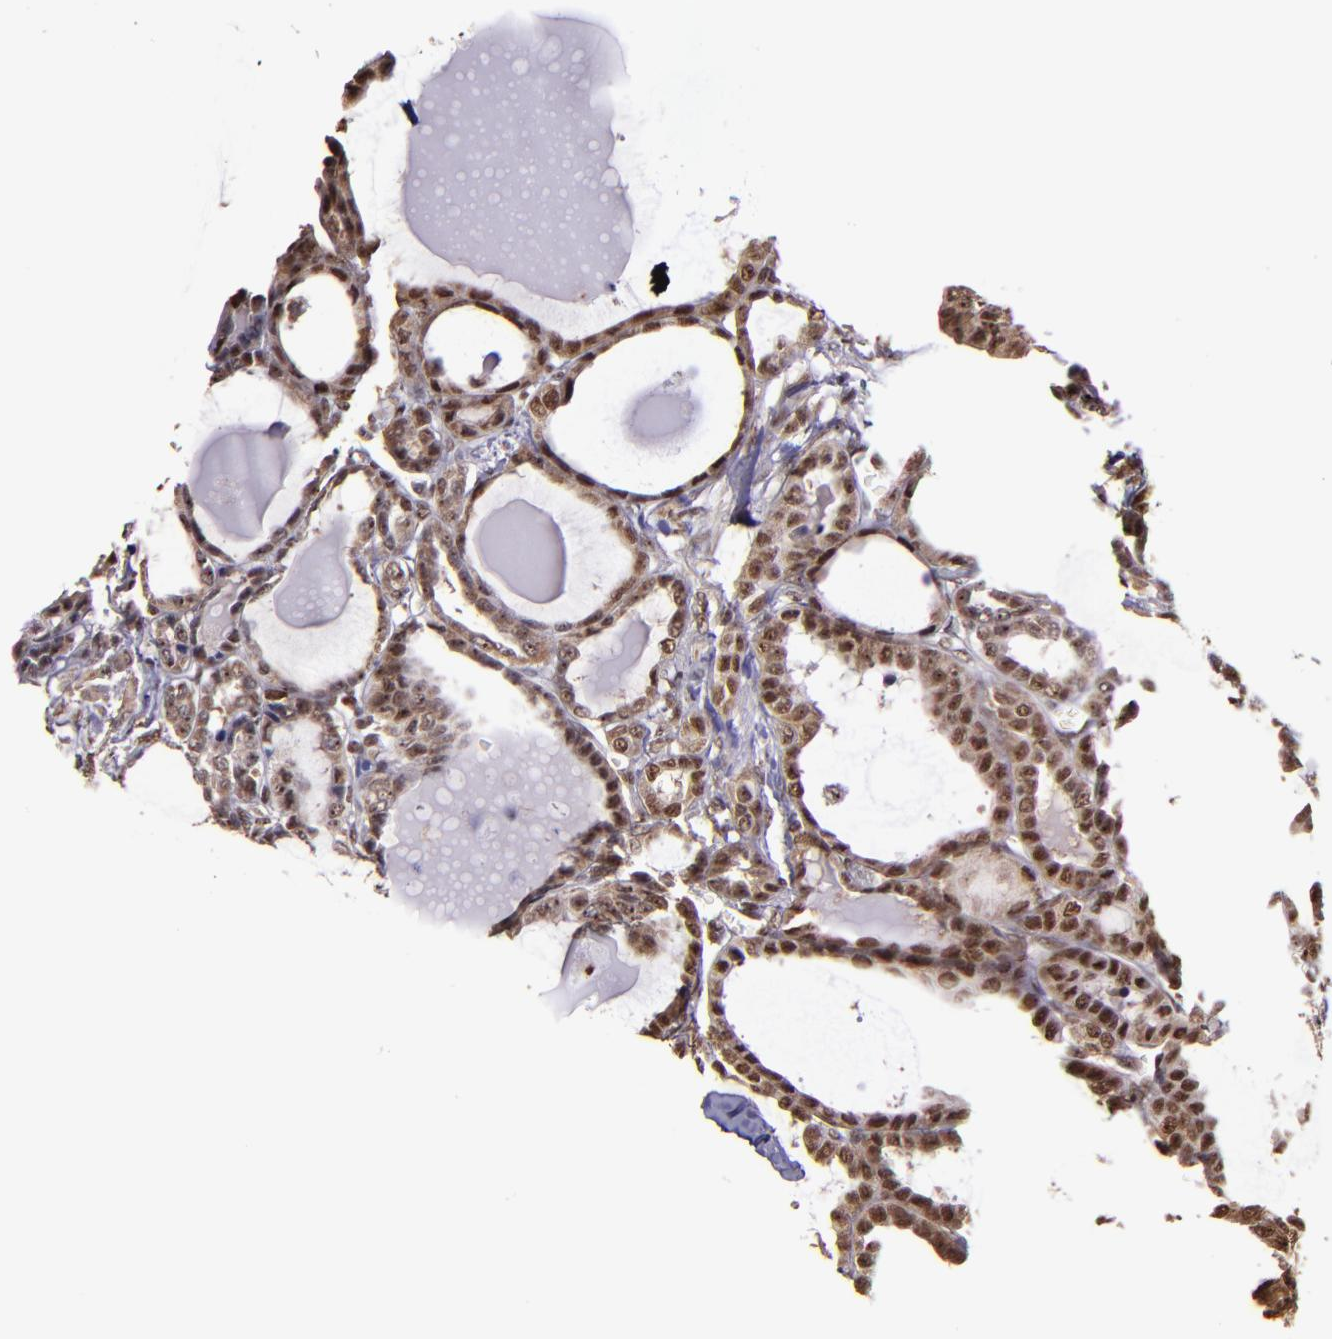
{"staining": {"intensity": "moderate", "quantity": ">75%", "location": "cytoplasmic/membranous,nuclear"}, "tissue": "thyroid cancer", "cell_type": "Tumor cells", "image_type": "cancer", "snomed": [{"axis": "morphology", "description": "Carcinoma, NOS"}, {"axis": "topography", "description": "Thyroid gland"}], "caption": "Immunohistochemical staining of human carcinoma (thyroid) demonstrates moderate cytoplasmic/membranous and nuclear protein expression in about >75% of tumor cells.", "gene": "CECR2", "patient": {"sex": "female", "age": 91}}